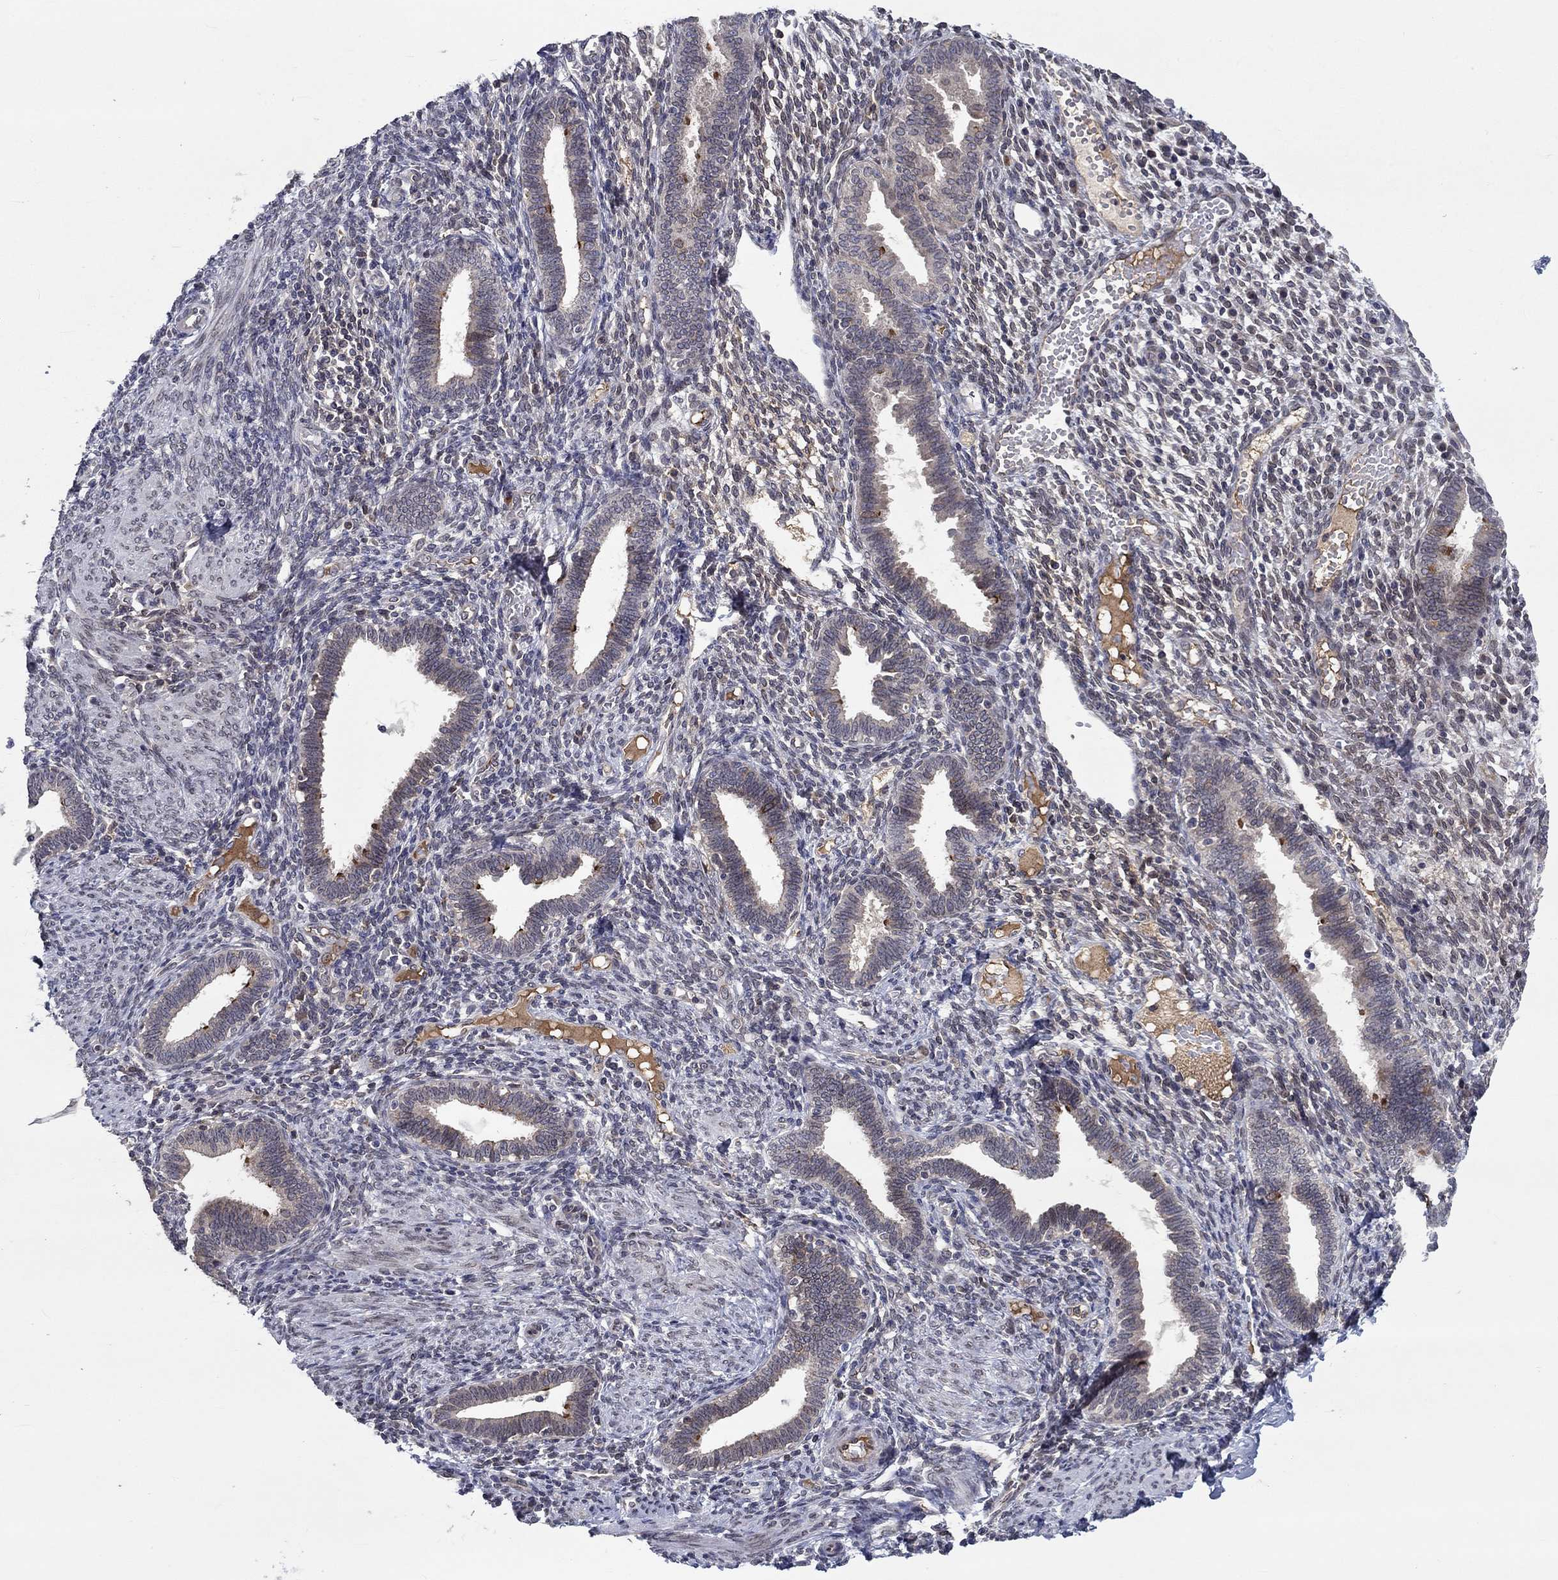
{"staining": {"intensity": "negative", "quantity": "none", "location": "none"}, "tissue": "endometrium", "cell_type": "Cells in endometrial stroma", "image_type": "normal", "snomed": [{"axis": "morphology", "description": "Normal tissue, NOS"}, {"axis": "topography", "description": "Endometrium"}], "caption": "This is an IHC histopathology image of unremarkable human endometrium. There is no positivity in cells in endometrial stroma.", "gene": "CETN3", "patient": {"sex": "female", "age": 42}}